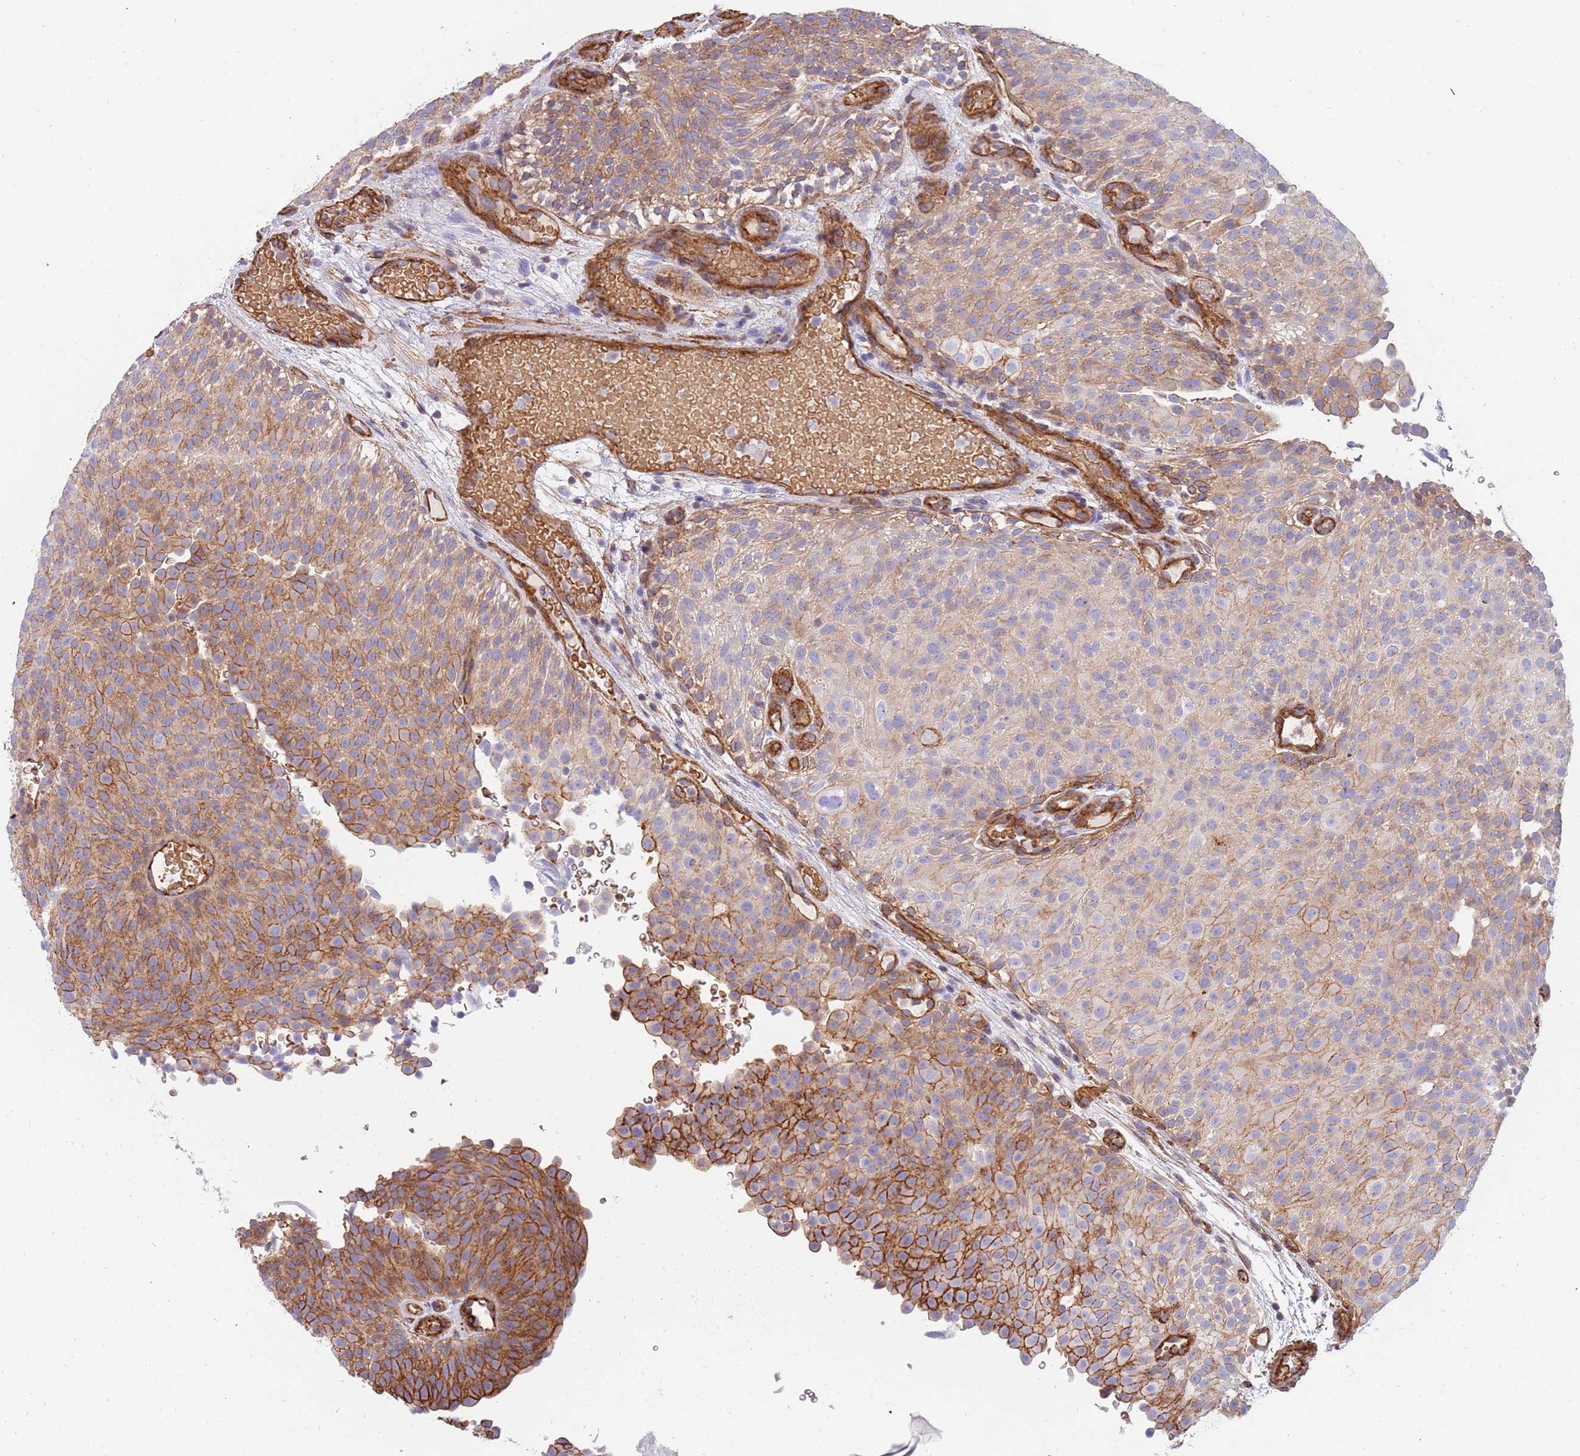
{"staining": {"intensity": "moderate", "quantity": "25%-75%", "location": "cytoplasmic/membranous"}, "tissue": "urothelial cancer", "cell_type": "Tumor cells", "image_type": "cancer", "snomed": [{"axis": "morphology", "description": "Urothelial carcinoma, Low grade"}, {"axis": "topography", "description": "Urinary bladder"}], "caption": "Low-grade urothelial carcinoma stained with a protein marker displays moderate staining in tumor cells.", "gene": "GFRAL", "patient": {"sex": "male", "age": 78}}